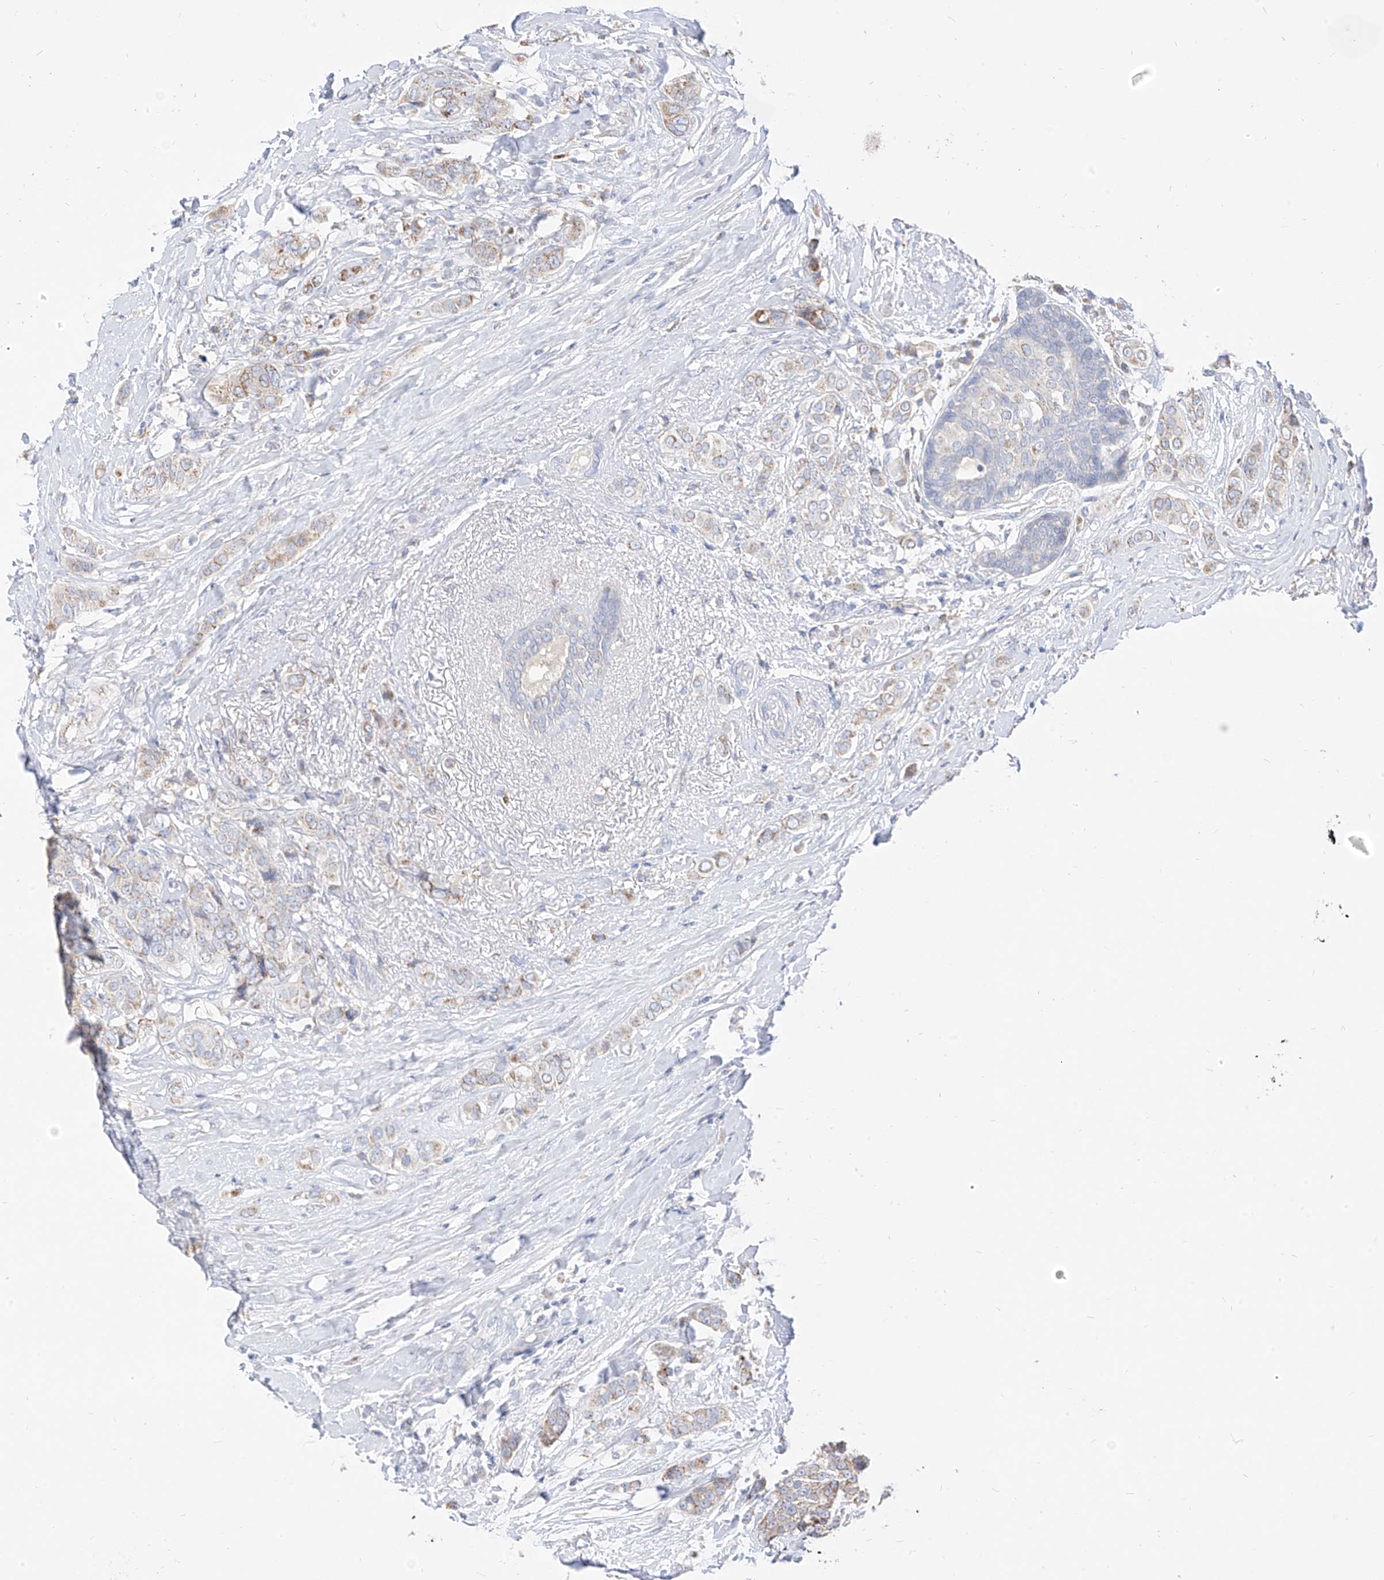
{"staining": {"intensity": "weak", "quantity": "25%-75%", "location": "cytoplasmic/membranous"}, "tissue": "breast cancer", "cell_type": "Tumor cells", "image_type": "cancer", "snomed": [{"axis": "morphology", "description": "Lobular carcinoma"}, {"axis": "topography", "description": "Breast"}], "caption": "Immunohistochemistry staining of lobular carcinoma (breast), which demonstrates low levels of weak cytoplasmic/membranous expression in about 25%-75% of tumor cells indicating weak cytoplasmic/membranous protein expression. The staining was performed using DAB (3,3'-diaminobenzidine) (brown) for protein detection and nuclei were counterstained in hematoxylin (blue).", "gene": "RASA2", "patient": {"sex": "female", "age": 51}}